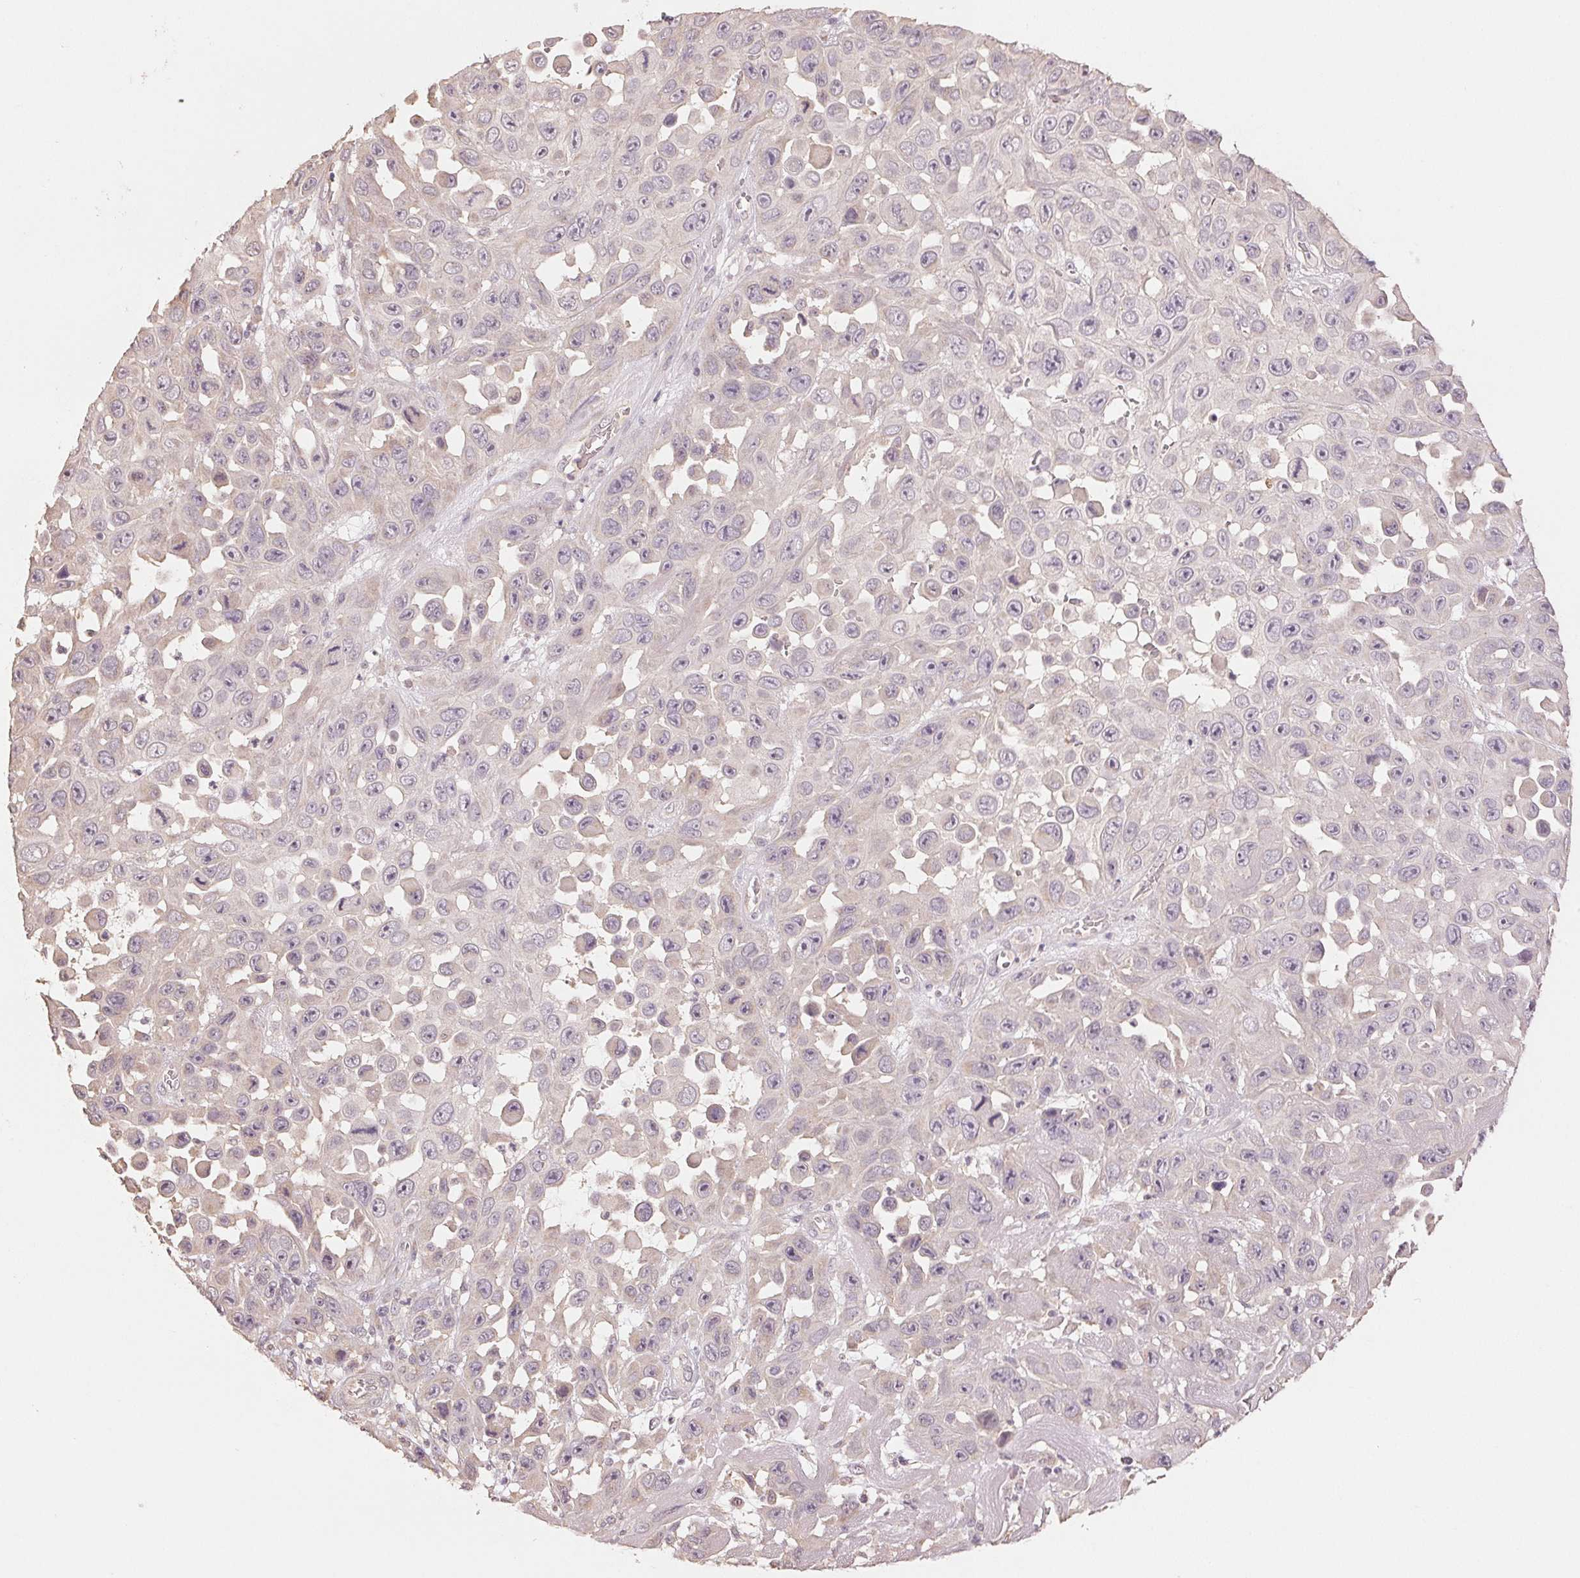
{"staining": {"intensity": "negative", "quantity": "none", "location": "none"}, "tissue": "skin cancer", "cell_type": "Tumor cells", "image_type": "cancer", "snomed": [{"axis": "morphology", "description": "Squamous cell carcinoma, NOS"}, {"axis": "topography", "description": "Skin"}], "caption": "High power microscopy histopathology image of an immunohistochemistry photomicrograph of skin squamous cell carcinoma, revealing no significant positivity in tumor cells.", "gene": "COX14", "patient": {"sex": "male", "age": 81}}